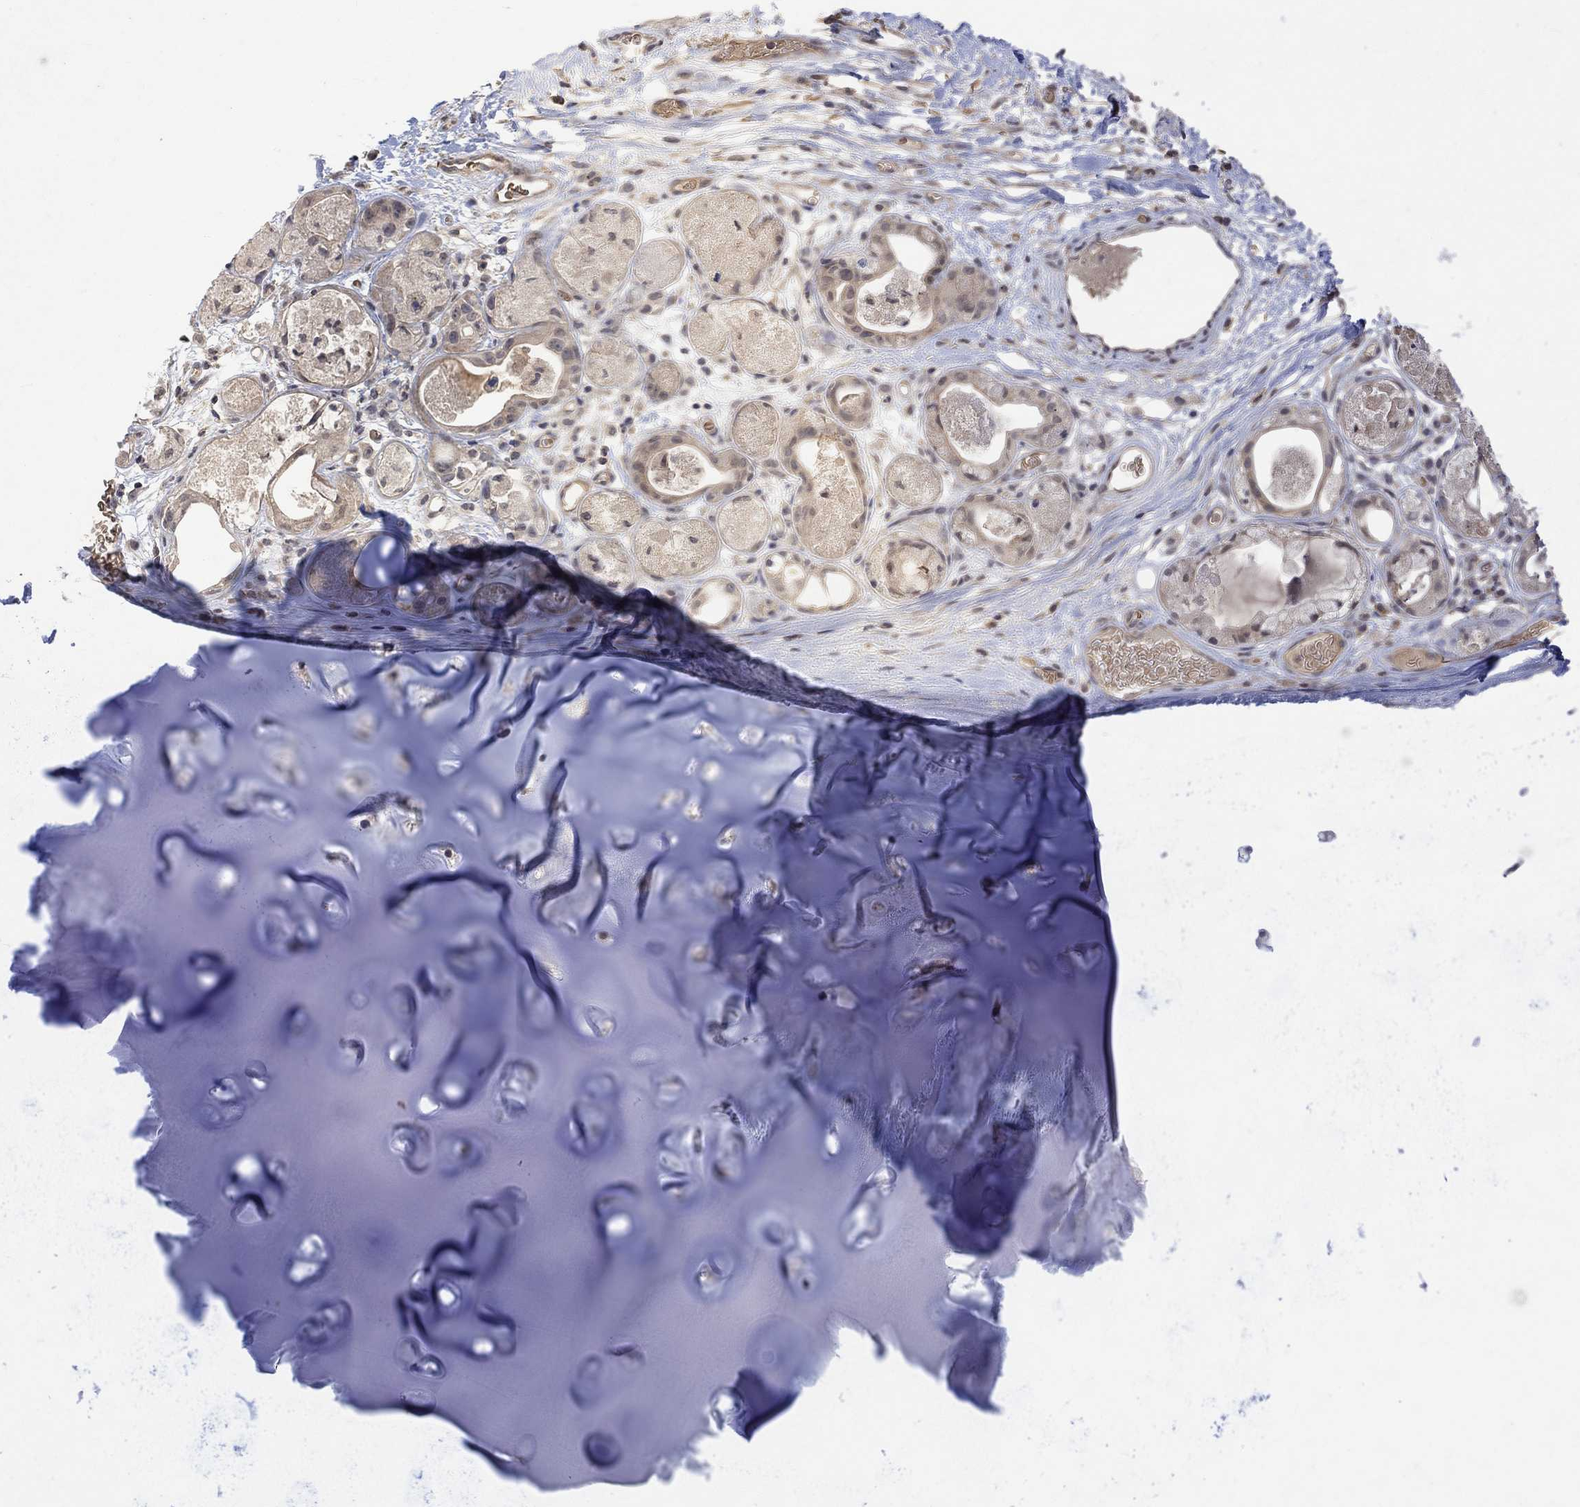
{"staining": {"intensity": "moderate", "quantity": "<25%", "location": "nuclear"}, "tissue": "soft tissue", "cell_type": "Chondrocytes", "image_type": "normal", "snomed": [{"axis": "morphology", "description": "Normal tissue, NOS"}, {"axis": "topography", "description": "Cartilage tissue"}], "caption": "IHC (DAB (3,3'-diaminobenzidine)) staining of benign soft tissue reveals moderate nuclear protein positivity in about <25% of chondrocytes.", "gene": "GRIN2D", "patient": {"sex": "male", "age": 81}}